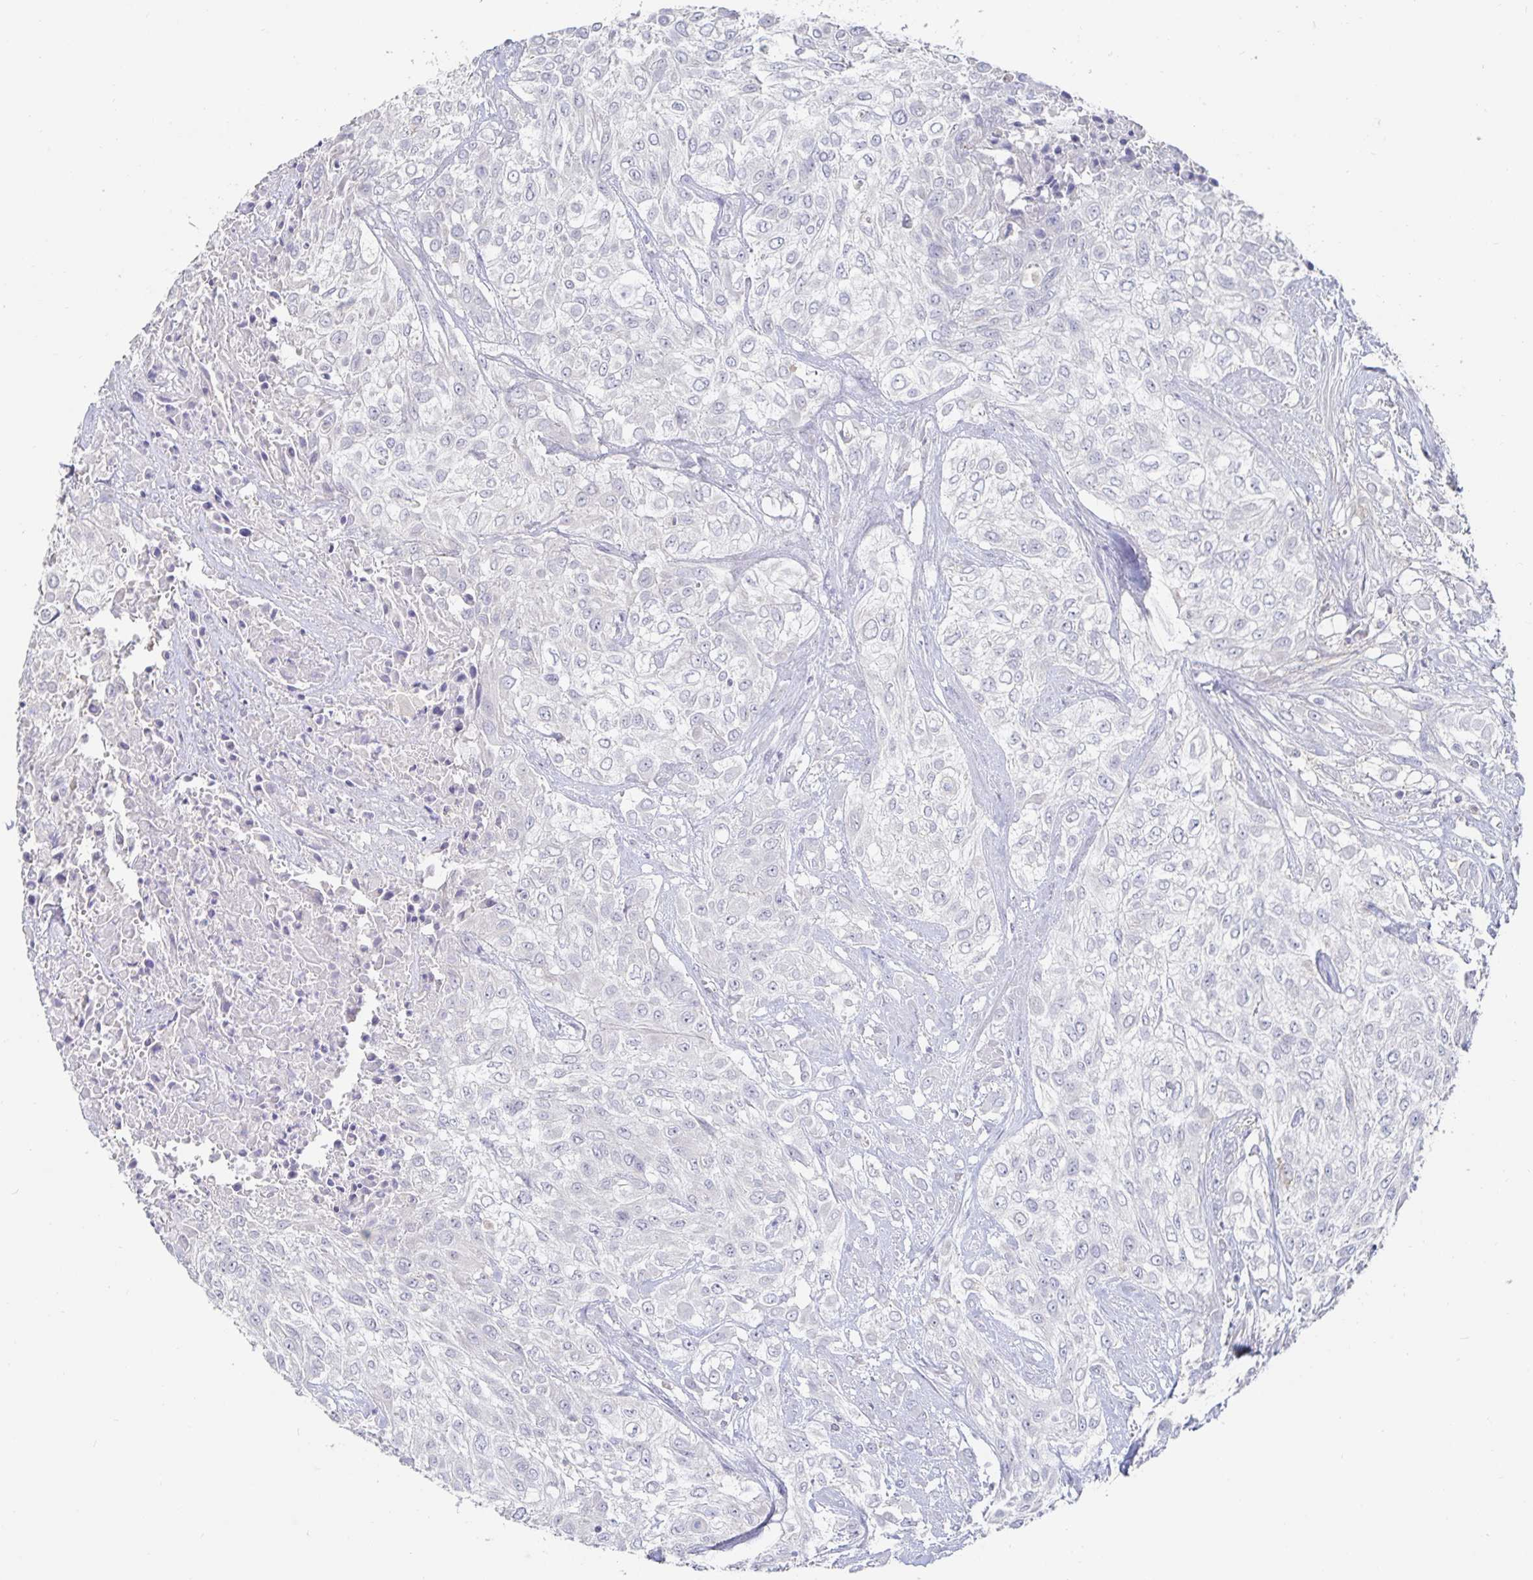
{"staining": {"intensity": "negative", "quantity": "none", "location": "none"}, "tissue": "urothelial cancer", "cell_type": "Tumor cells", "image_type": "cancer", "snomed": [{"axis": "morphology", "description": "Urothelial carcinoma, High grade"}, {"axis": "topography", "description": "Urinary bladder"}], "caption": "High-grade urothelial carcinoma was stained to show a protein in brown. There is no significant positivity in tumor cells.", "gene": "SPPL3", "patient": {"sex": "male", "age": 57}}